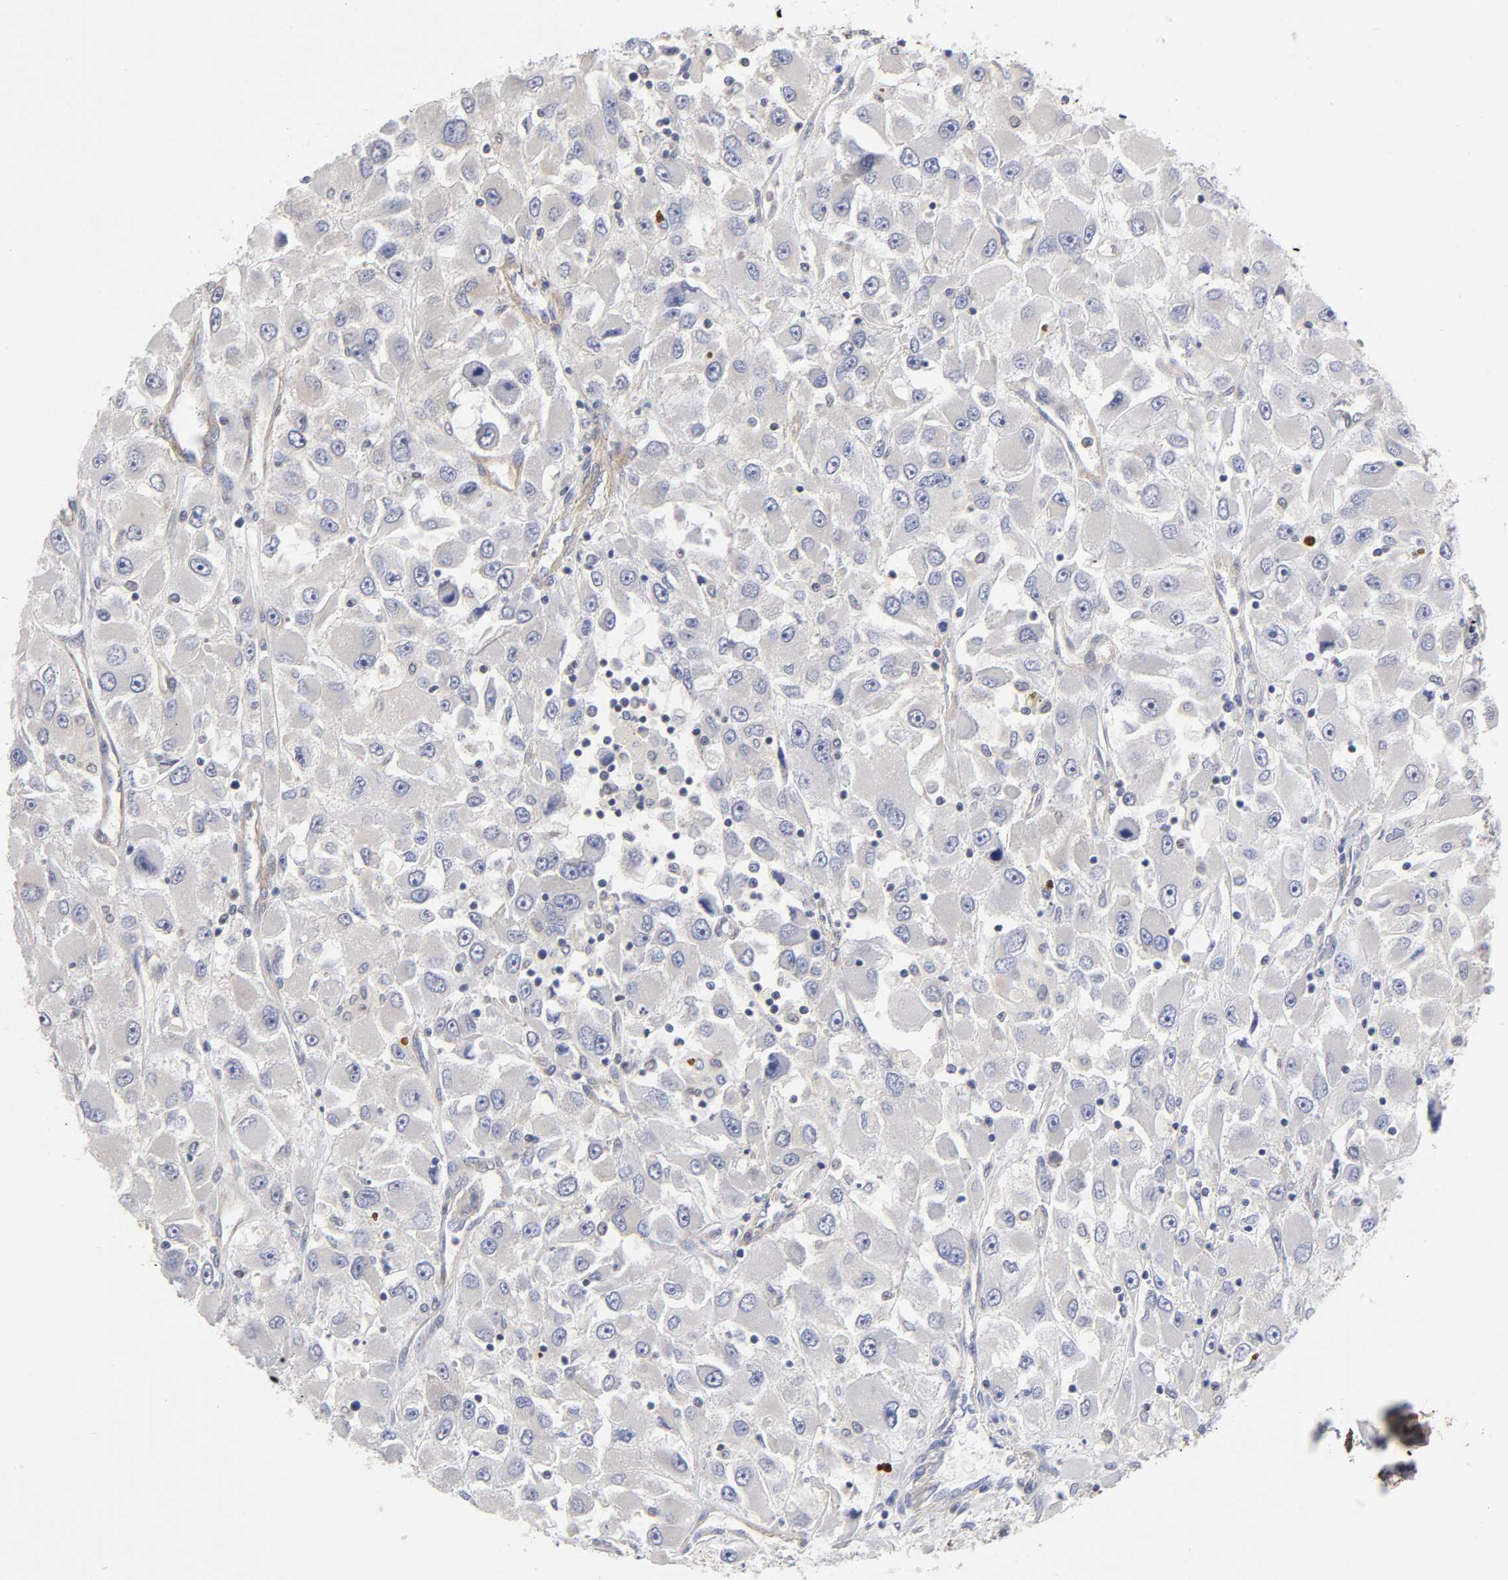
{"staining": {"intensity": "negative", "quantity": "none", "location": "none"}, "tissue": "renal cancer", "cell_type": "Tumor cells", "image_type": "cancer", "snomed": [{"axis": "morphology", "description": "Adenocarcinoma, NOS"}, {"axis": "topography", "description": "Kidney"}], "caption": "This is a image of IHC staining of renal cancer, which shows no expression in tumor cells.", "gene": "STRN3", "patient": {"sex": "female", "age": 52}}